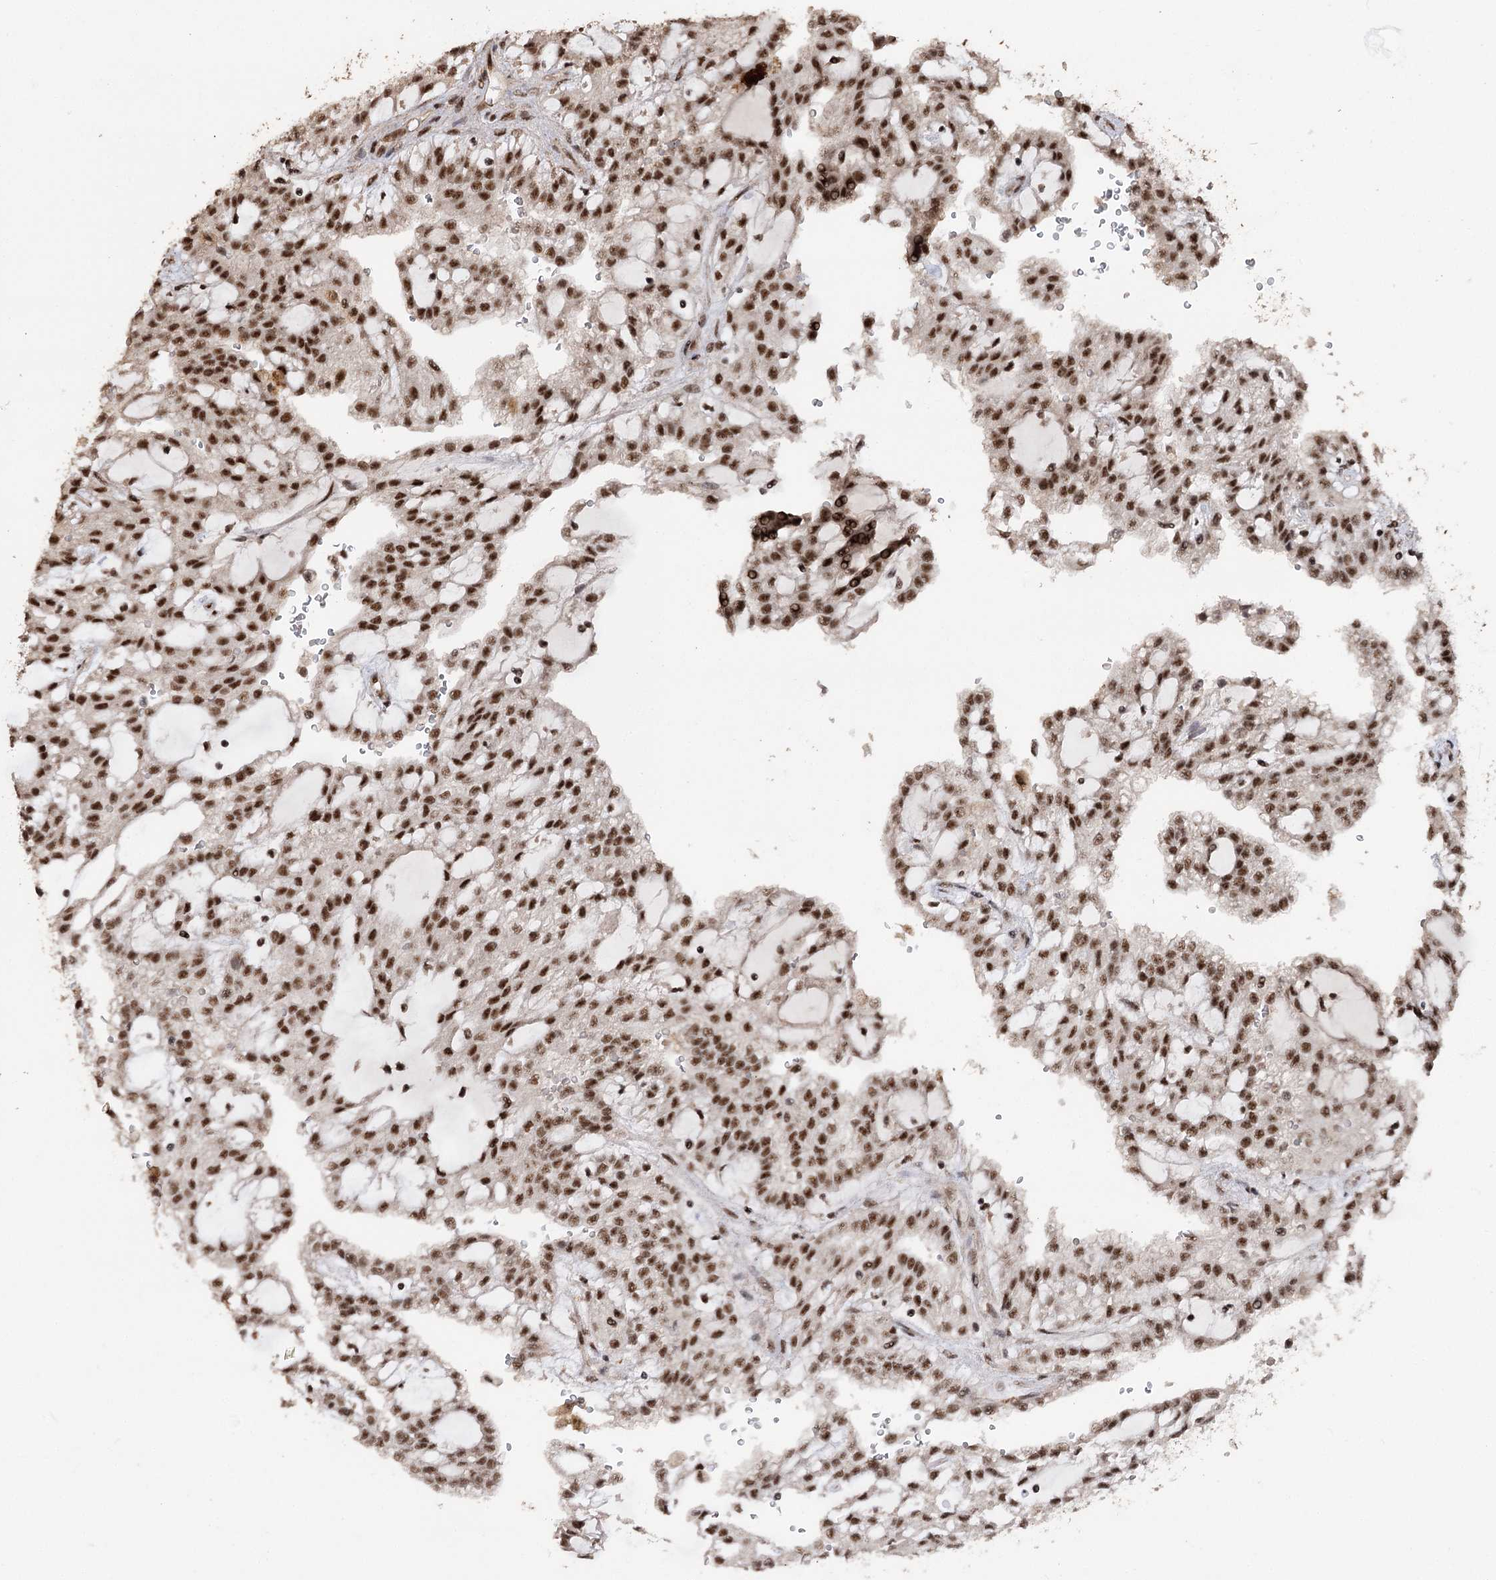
{"staining": {"intensity": "strong", "quantity": ">75%", "location": "nuclear"}, "tissue": "renal cancer", "cell_type": "Tumor cells", "image_type": "cancer", "snomed": [{"axis": "morphology", "description": "Adenocarcinoma, NOS"}, {"axis": "topography", "description": "Kidney"}], "caption": "Protein expression analysis of human renal adenocarcinoma reveals strong nuclear staining in about >75% of tumor cells. The staining is performed using DAB brown chromogen to label protein expression. The nuclei are counter-stained blue using hematoxylin.", "gene": "U2SURP", "patient": {"sex": "male", "age": 63}}